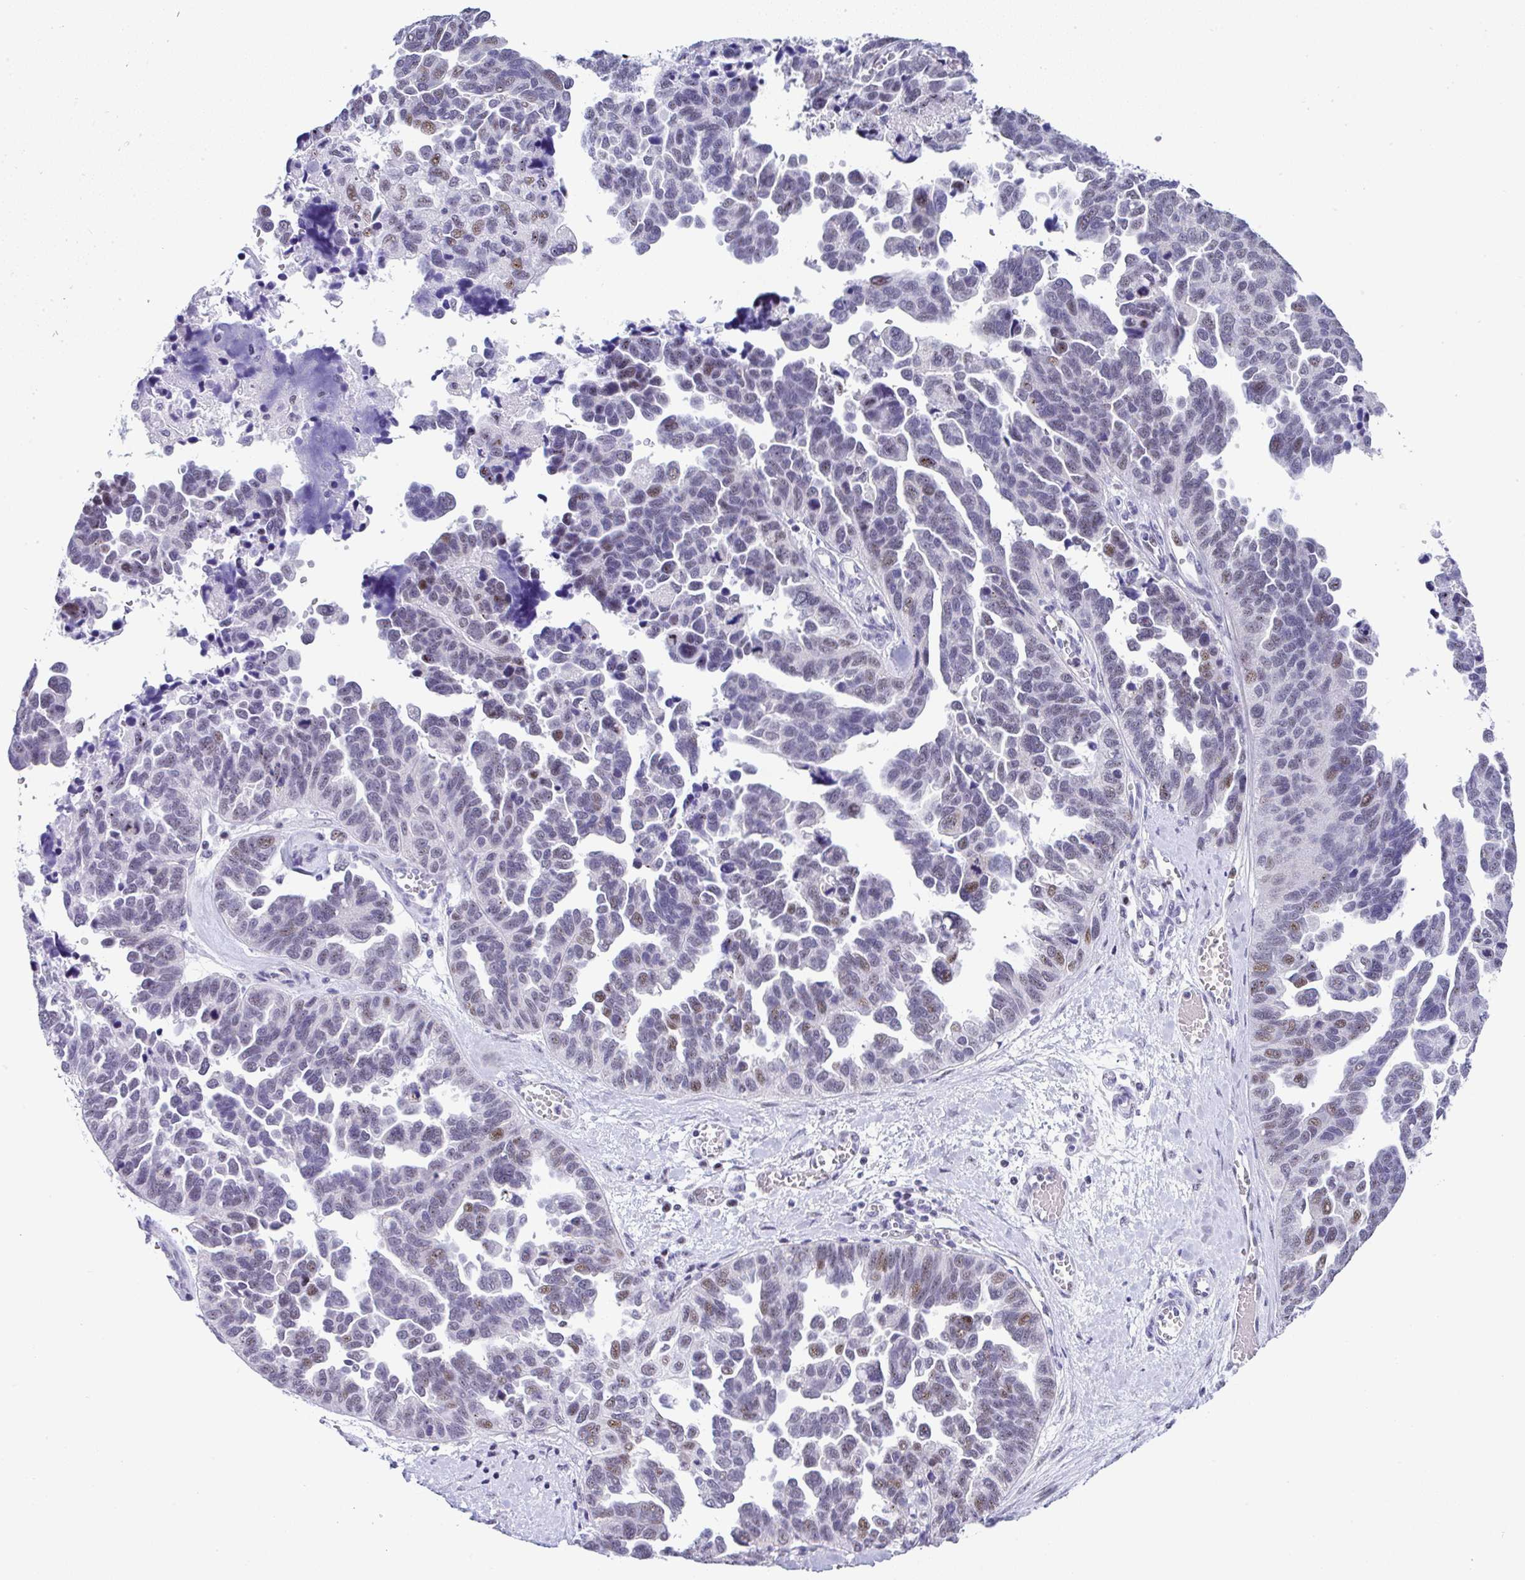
{"staining": {"intensity": "moderate", "quantity": "<25%", "location": "nuclear"}, "tissue": "ovarian cancer", "cell_type": "Tumor cells", "image_type": "cancer", "snomed": [{"axis": "morphology", "description": "Cystadenocarcinoma, serous, NOS"}, {"axis": "topography", "description": "Ovary"}], "caption": "Ovarian cancer (serous cystadenocarcinoma) was stained to show a protein in brown. There is low levels of moderate nuclear staining in about <25% of tumor cells. Nuclei are stained in blue.", "gene": "NR1D2", "patient": {"sex": "female", "age": 64}}